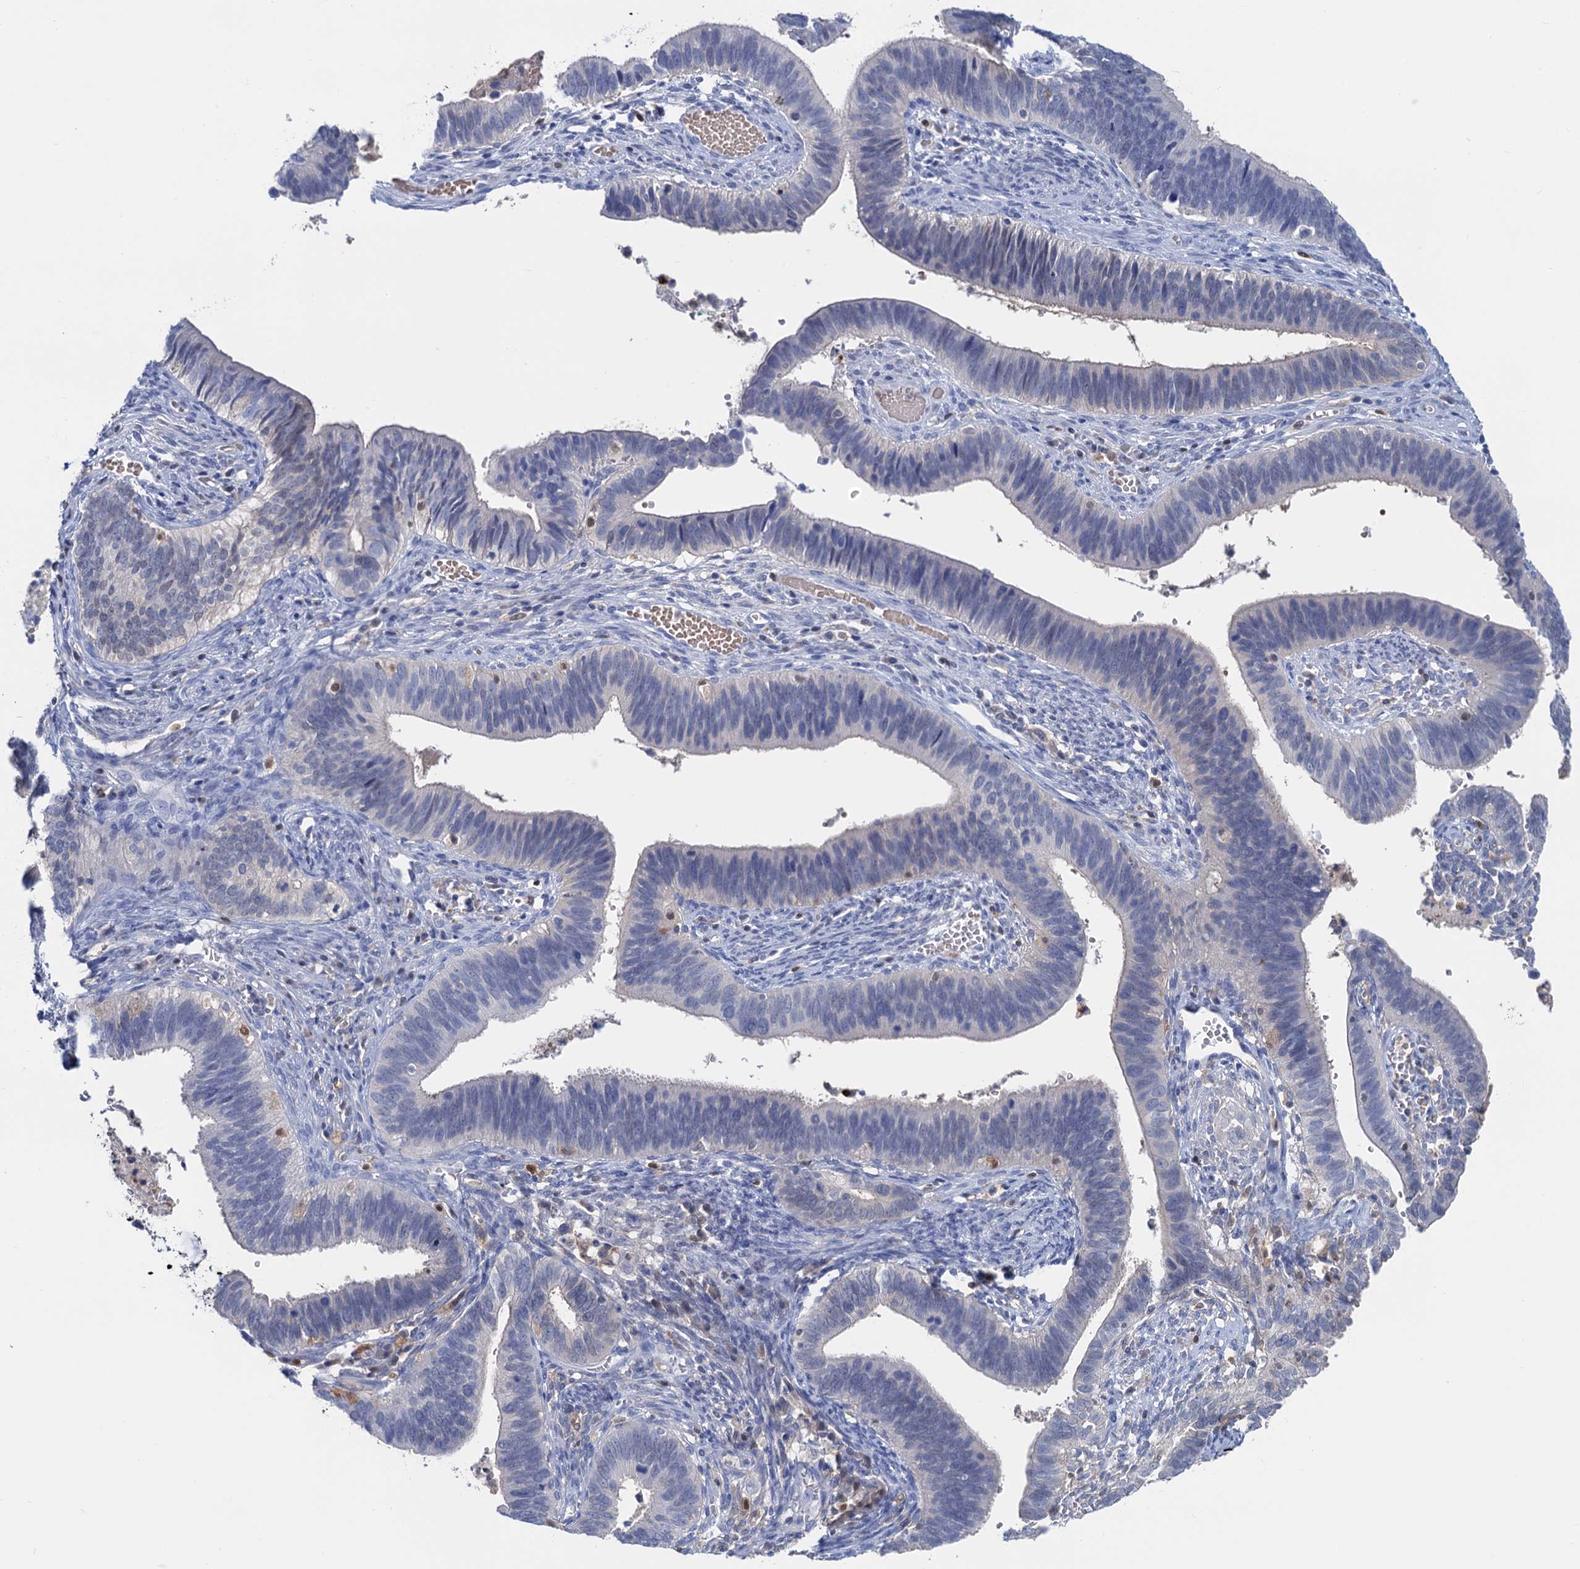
{"staining": {"intensity": "negative", "quantity": "none", "location": "none"}, "tissue": "cervical cancer", "cell_type": "Tumor cells", "image_type": "cancer", "snomed": [{"axis": "morphology", "description": "Adenocarcinoma, NOS"}, {"axis": "topography", "description": "Cervix"}], "caption": "Tumor cells show no significant protein positivity in cervical cancer (adenocarcinoma).", "gene": "FAH", "patient": {"sex": "female", "age": 42}}